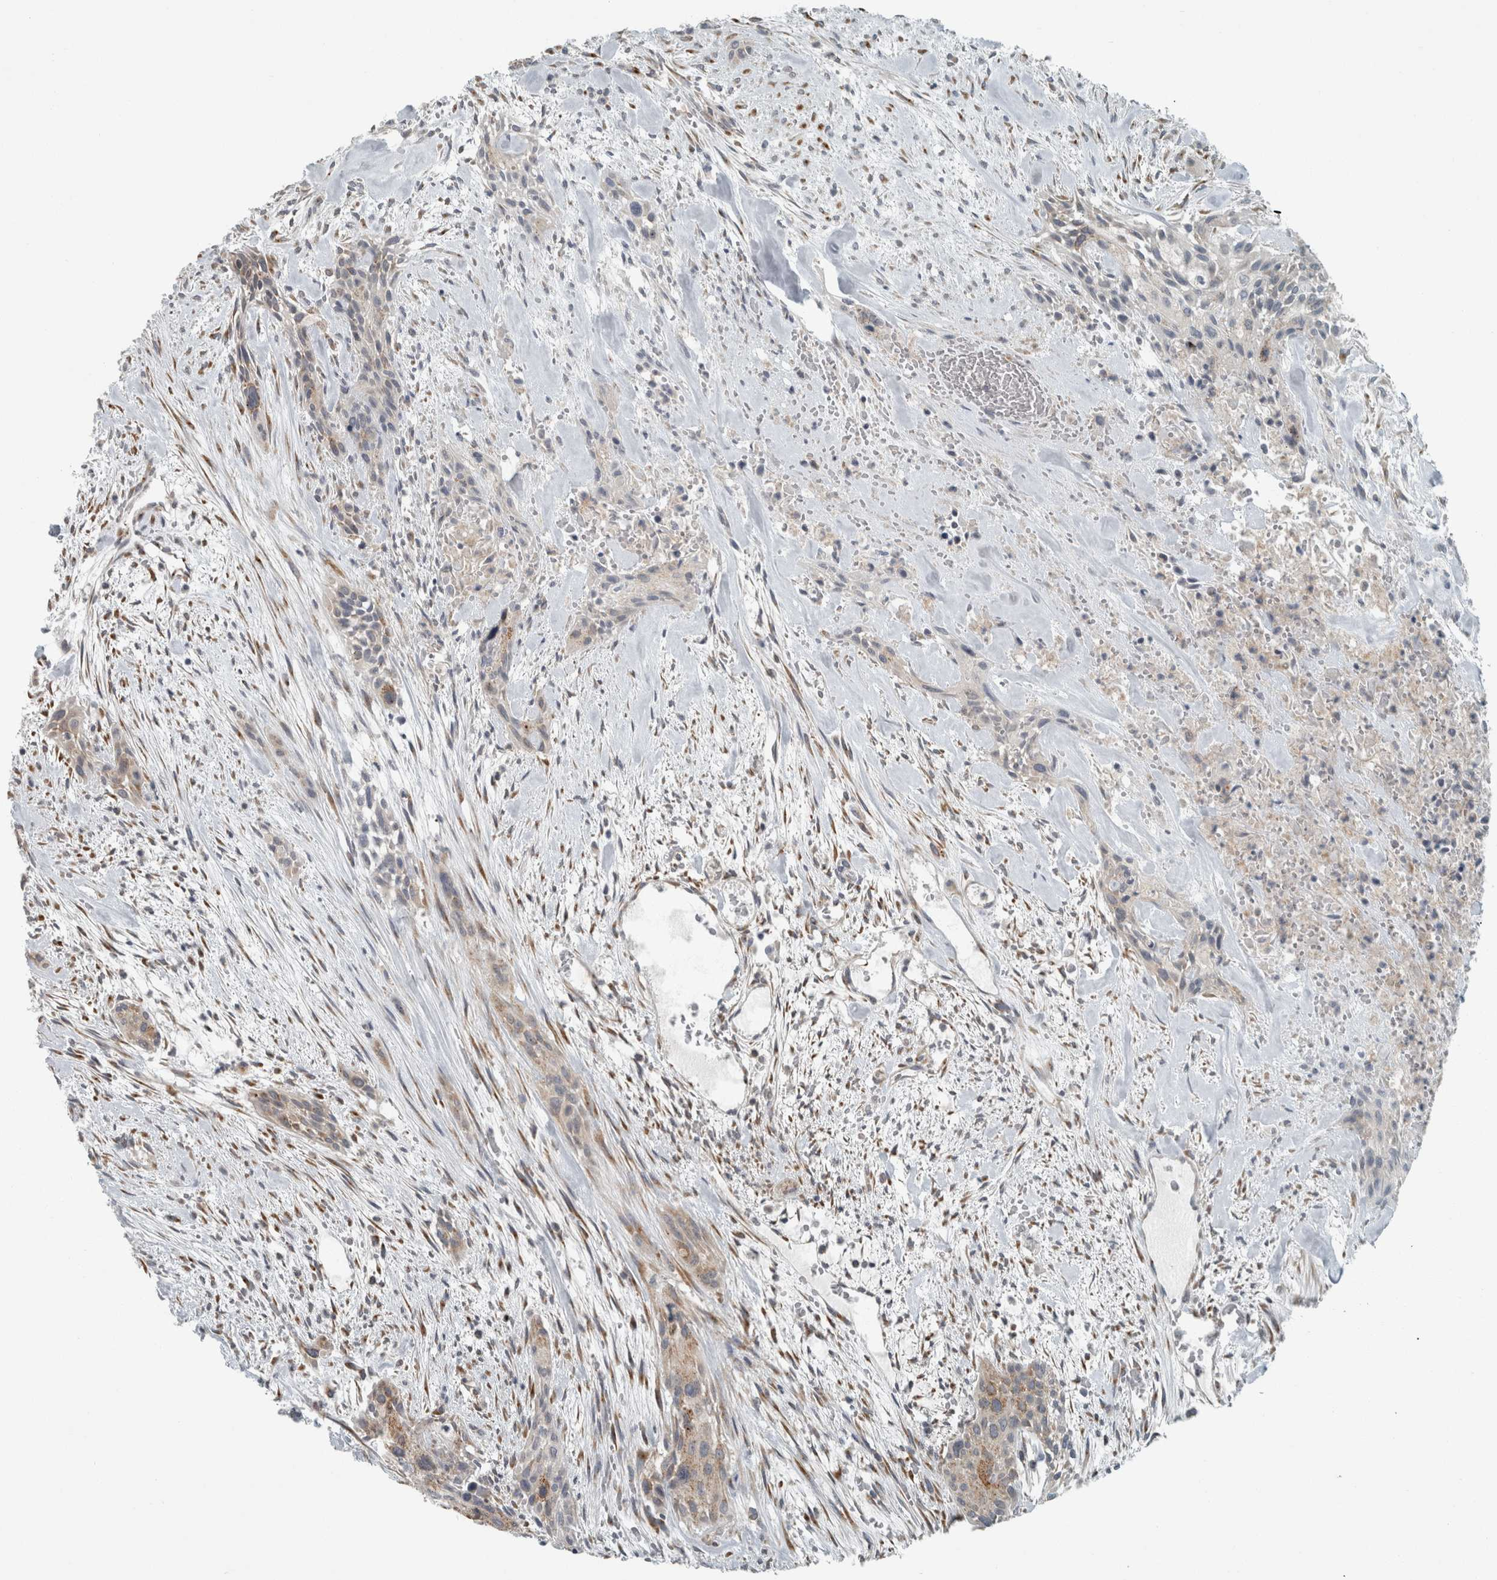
{"staining": {"intensity": "weak", "quantity": "<25%", "location": "cytoplasmic/membranous"}, "tissue": "urothelial cancer", "cell_type": "Tumor cells", "image_type": "cancer", "snomed": [{"axis": "morphology", "description": "Urothelial carcinoma, High grade"}, {"axis": "topography", "description": "Urinary bladder"}], "caption": "The IHC histopathology image has no significant expression in tumor cells of urothelial carcinoma (high-grade) tissue.", "gene": "KIF1C", "patient": {"sex": "male", "age": 35}}